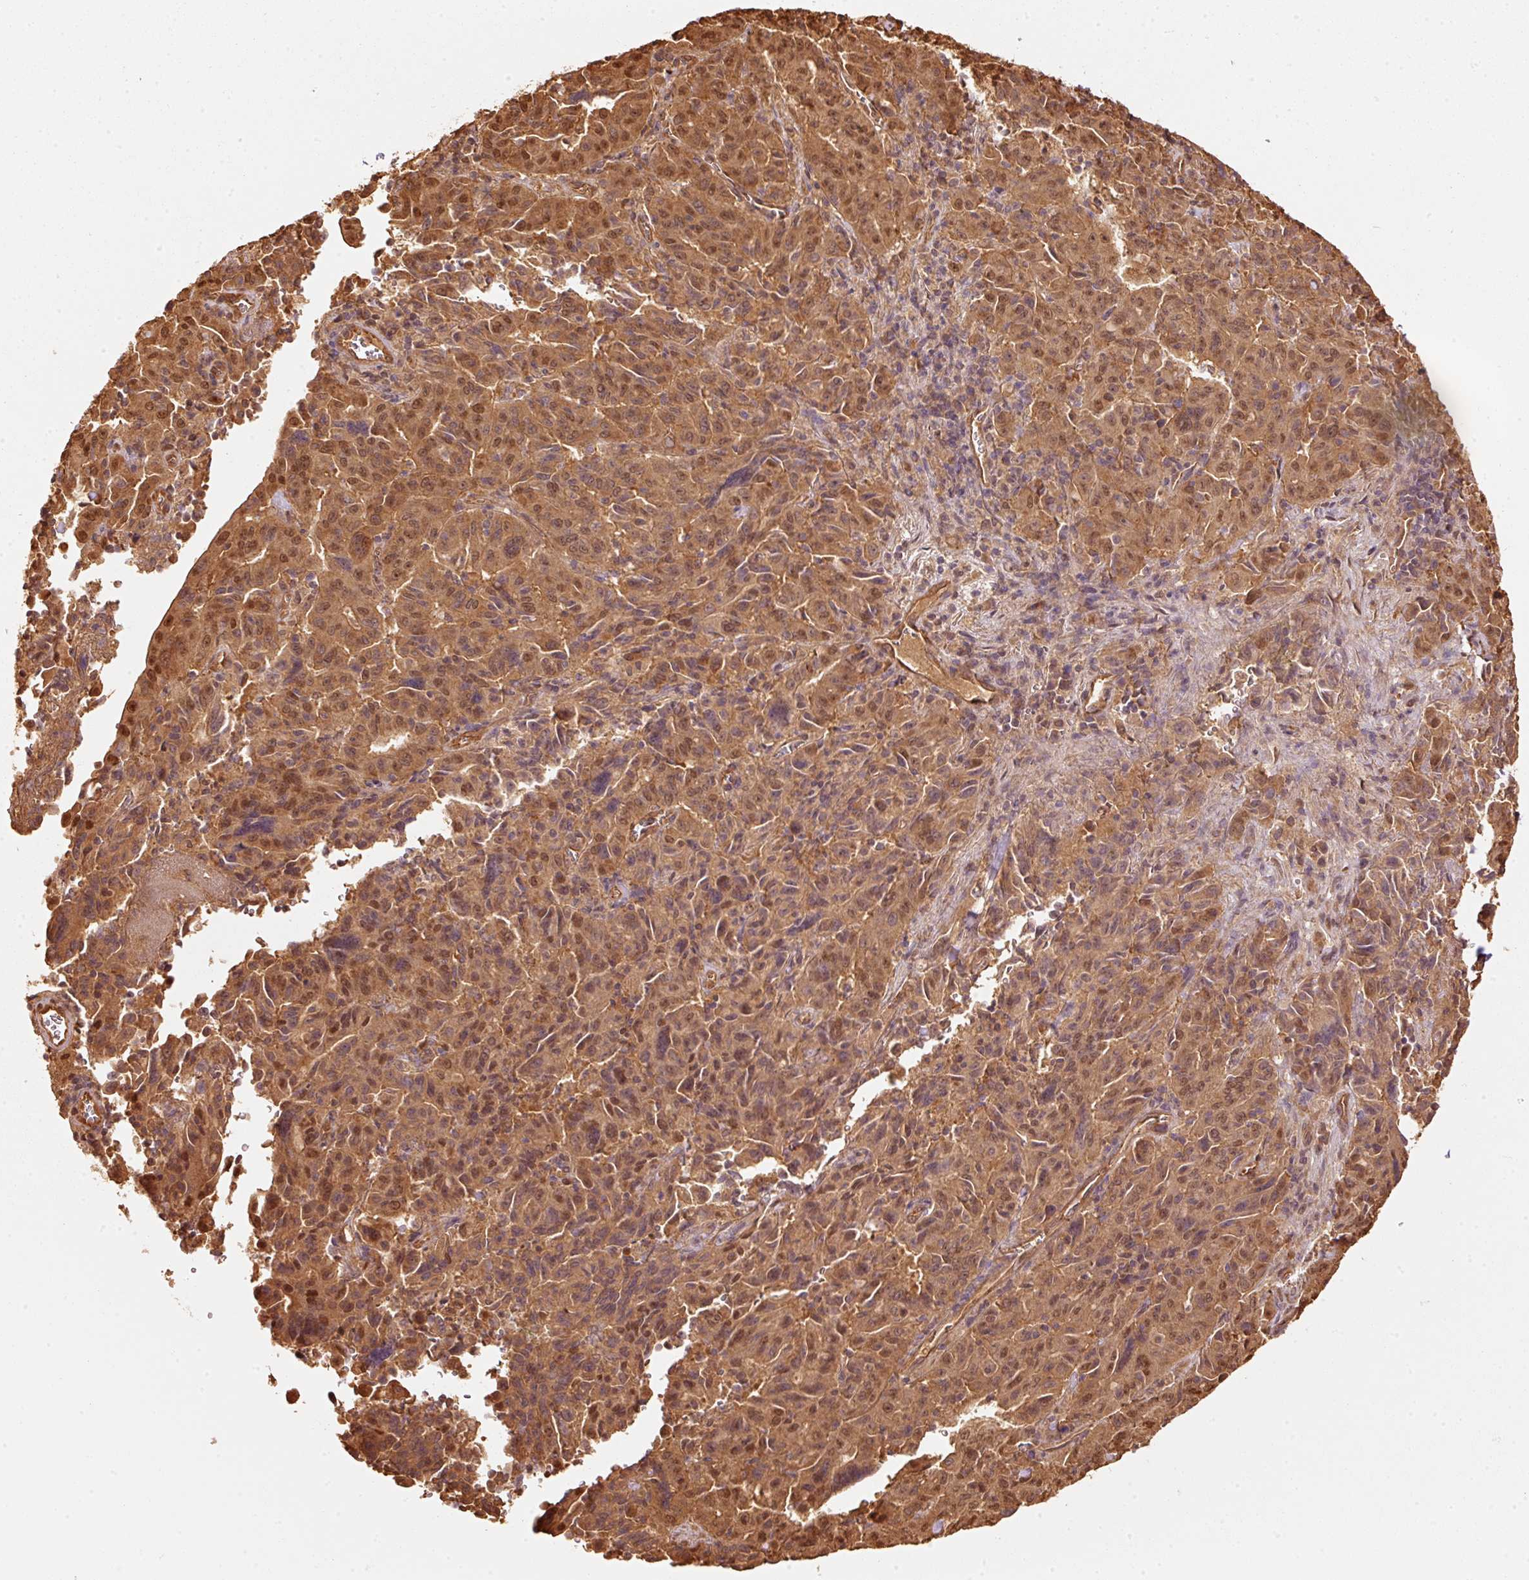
{"staining": {"intensity": "strong", "quantity": ">75%", "location": "cytoplasmic/membranous,nuclear"}, "tissue": "pancreatic cancer", "cell_type": "Tumor cells", "image_type": "cancer", "snomed": [{"axis": "morphology", "description": "Adenocarcinoma, NOS"}, {"axis": "topography", "description": "Pancreas"}], "caption": "Immunohistochemistry (IHC) micrograph of adenocarcinoma (pancreatic) stained for a protein (brown), which exhibits high levels of strong cytoplasmic/membranous and nuclear expression in approximately >75% of tumor cells.", "gene": "STAU1", "patient": {"sex": "male", "age": 63}}